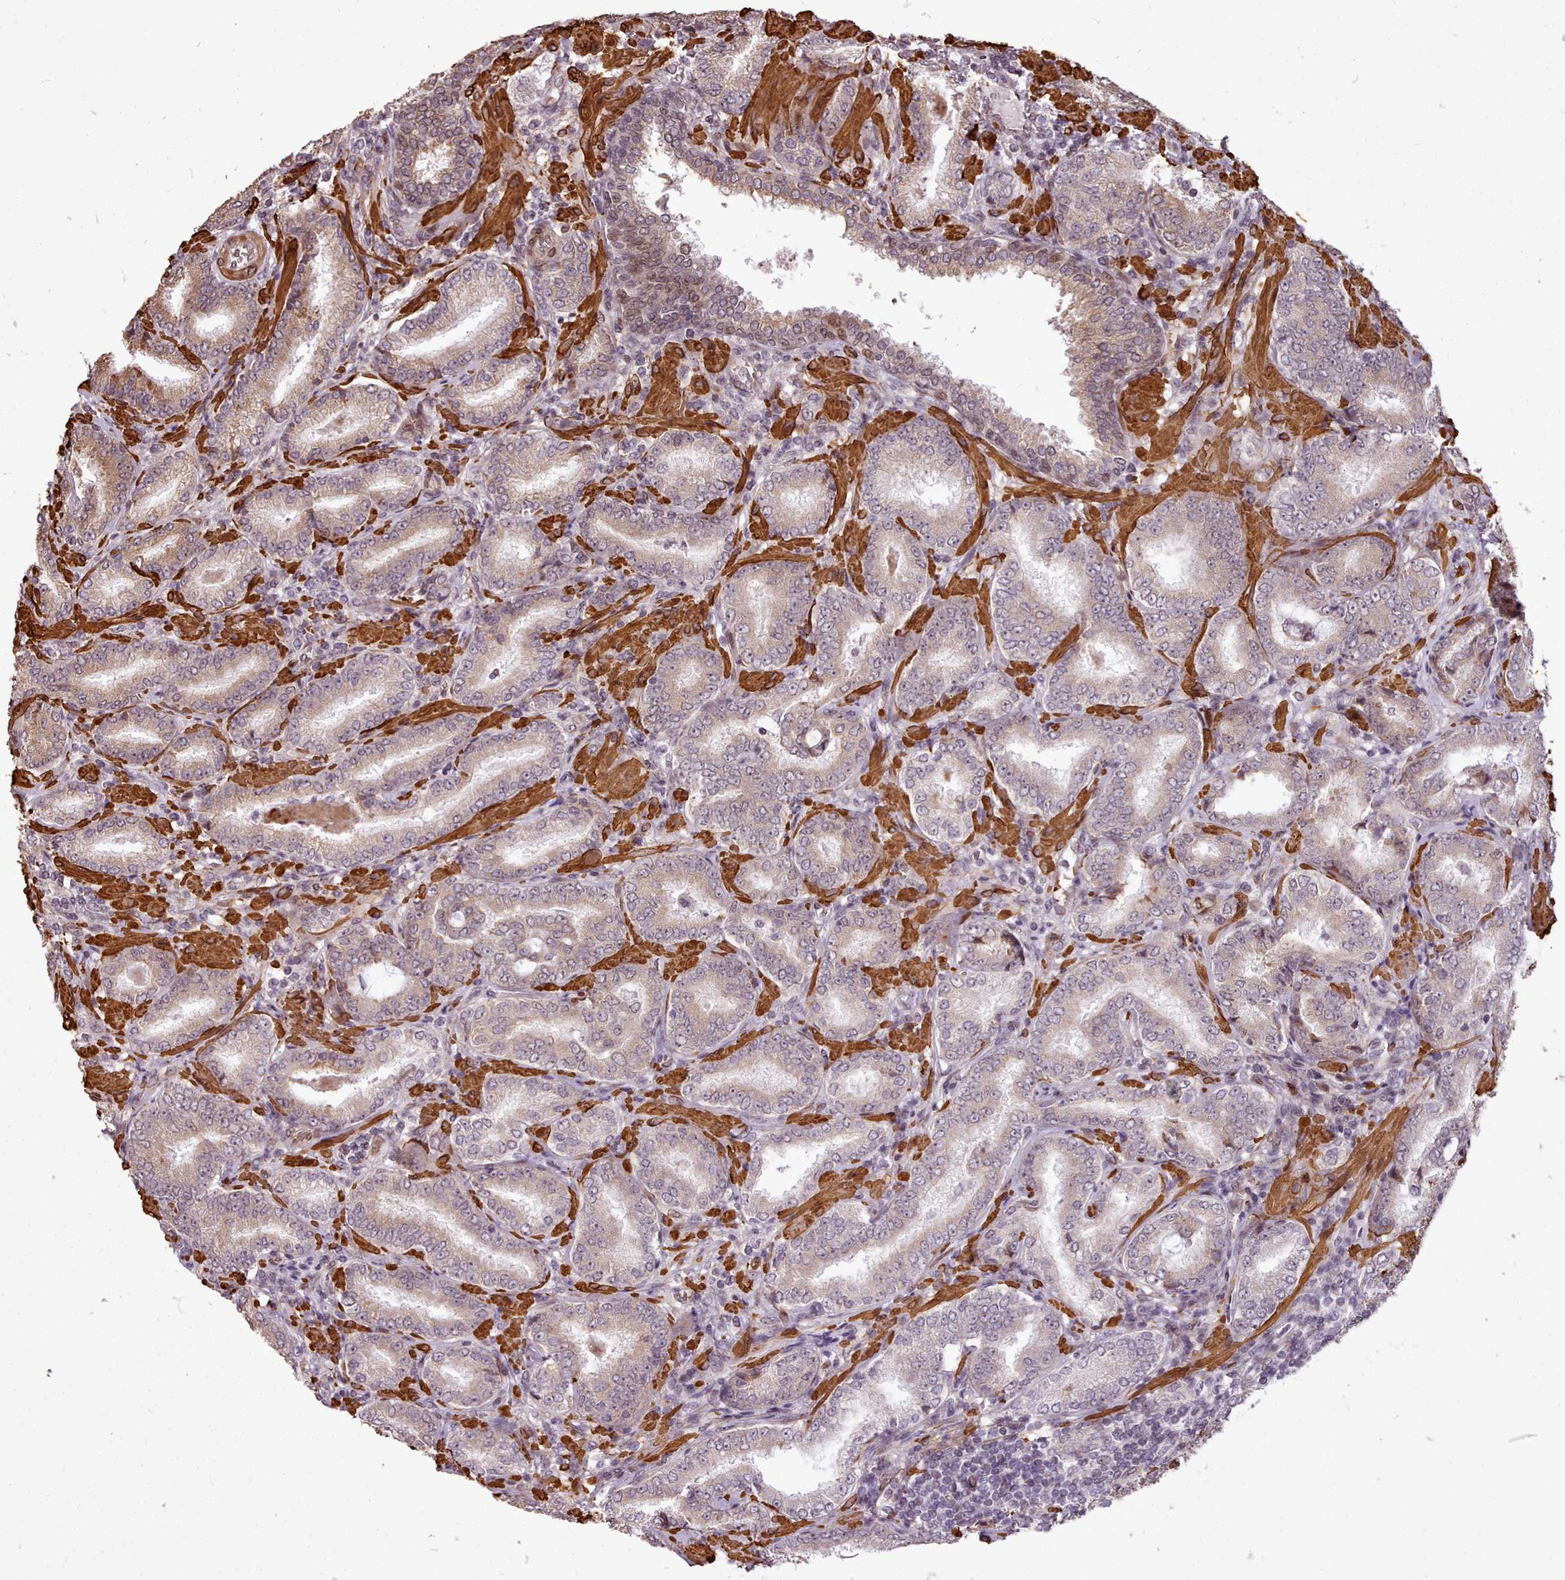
{"staining": {"intensity": "weak", "quantity": "25%-75%", "location": "cytoplasmic/membranous"}, "tissue": "prostate cancer", "cell_type": "Tumor cells", "image_type": "cancer", "snomed": [{"axis": "morphology", "description": "Adenocarcinoma, High grade"}, {"axis": "topography", "description": "Prostate"}], "caption": "This is an image of IHC staining of prostate cancer (adenocarcinoma (high-grade)), which shows weak staining in the cytoplasmic/membranous of tumor cells.", "gene": "CABP1", "patient": {"sex": "male", "age": 72}}